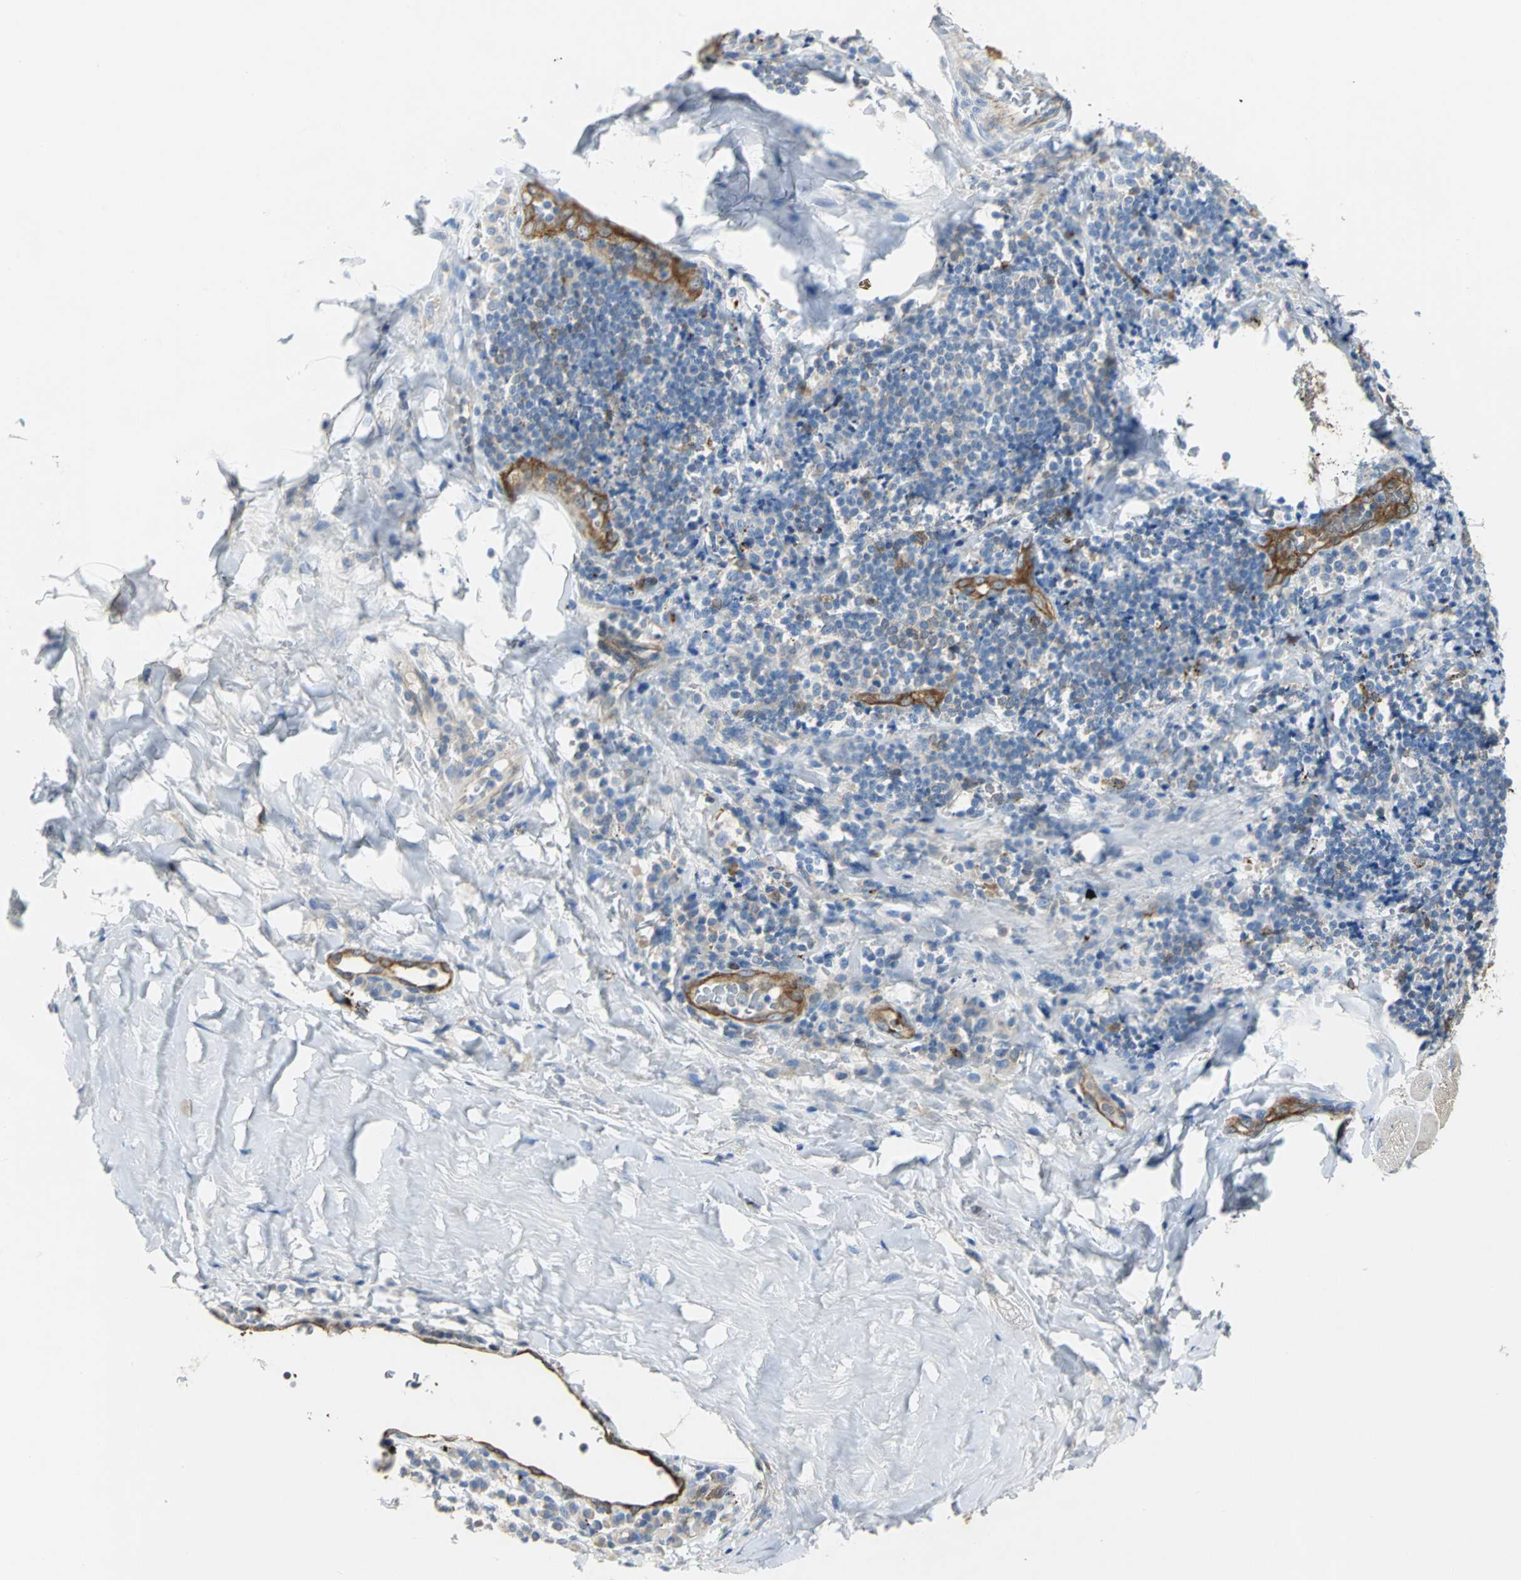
{"staining": {"intensity": "moderate", "quantity": "25%-75%", "location": "cytoplasmic/membranous"}, "tissue": "tonsil", "cell_type": "Germinal center cells", "image_type": "normal", "snomed": [{"axis": "morphology", "description": "Normal tissue, NOS"}, {"axis": "topography", "description": "Tonsil"}], "caption": "This histopathology image reveals normal tonsil stained with immunohistochemistry to label a protein in brown. The cytoplasmic/membranous of germinal center cells show moderate positivity for the protein. Nuclei are counter-stained blue.", "gene": "ENSG00000285130", "patient": {"sex": "male", "age": 31}}